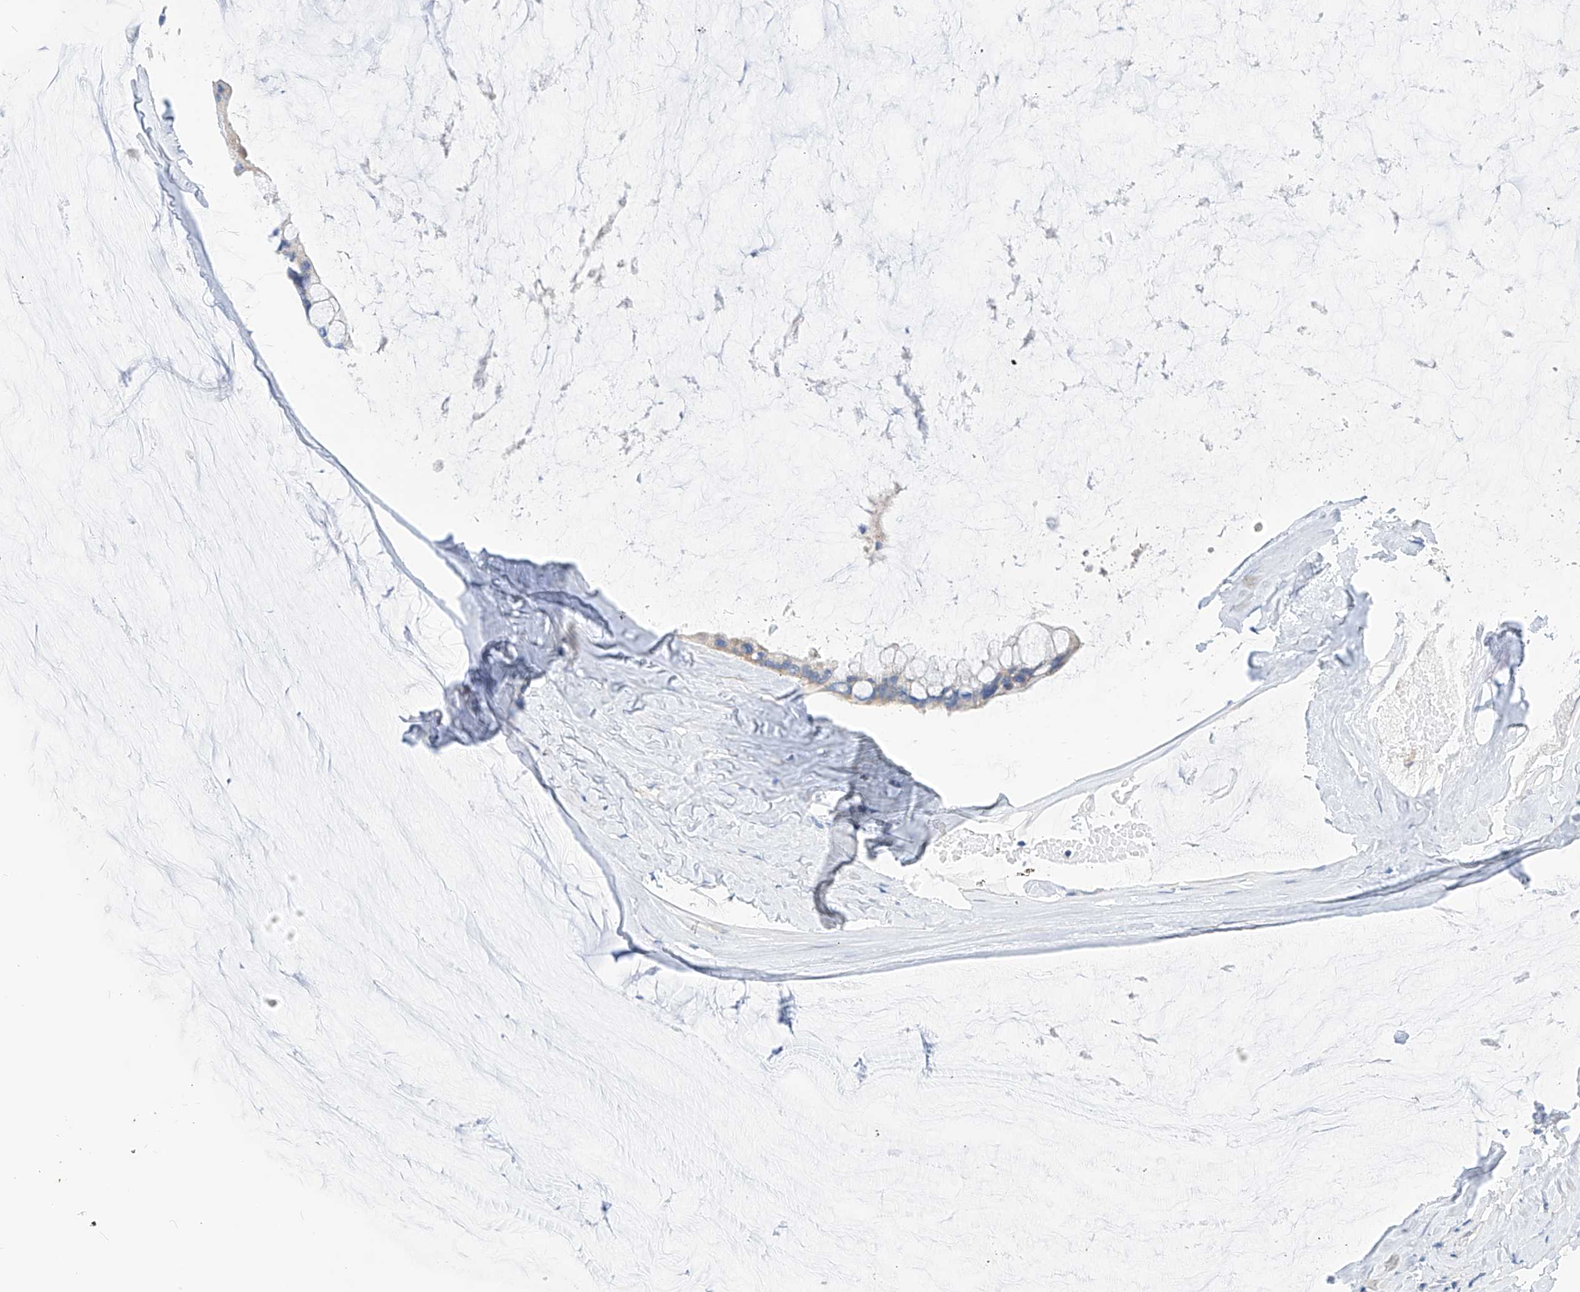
{"staining": {"intensity": "negative", "quantity": "none", "location": "none"}, "tissue": "ovarian cancer", "cell_type": "Tumor cells", "image_type": "cancer", "snomed": [{"axis": "morphology", "description": "Cystadenocarcinoma, mucinous, NOS"}, {"axis": "topography", "description": "Ovary"}], "caption": "Tumor cells are negative for protein expression in human ovarian cancer.", "gene": "SCGB2A1", "patient": {"sex": "female", "age": 39}}